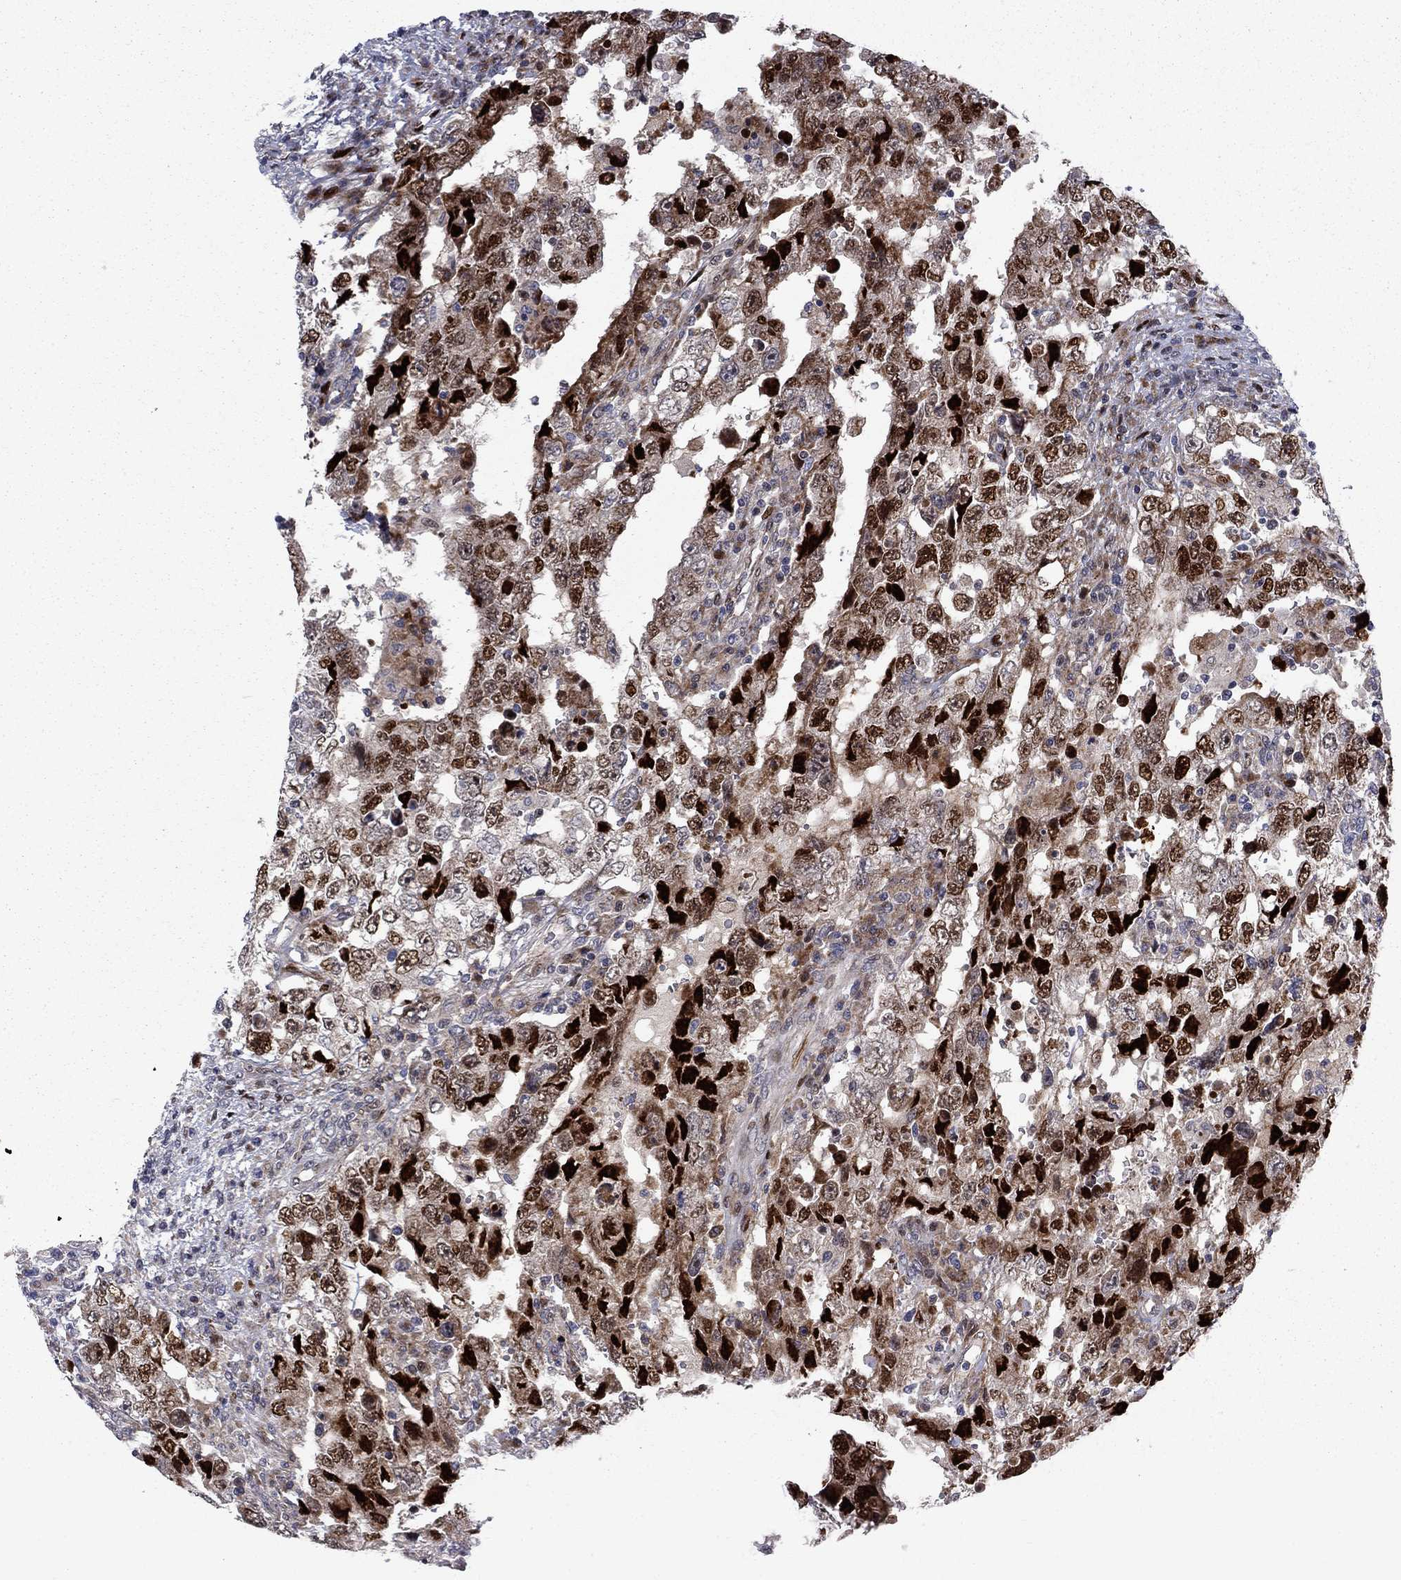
{"staining": {"intensity": "strong", "quantity": "25%-75%", "location": "nuclear"}, "tissue": "testis cancer", "cell_type": "Tumor cells", "image_type": "cancer", "snomed": [{"axis": "morphology", "description": "Carcinoma, Embryonal, NOS"}, {"axis": "topography", "description": "Testis"}], "caption": "Testis embryonal carcinoma stained for a protein (brown) displays strong nuclear positive expression in approximately 25%-75% of tumor cells.", "gene": "MIOS", "patient": {"sex": "male", "age": 26}}